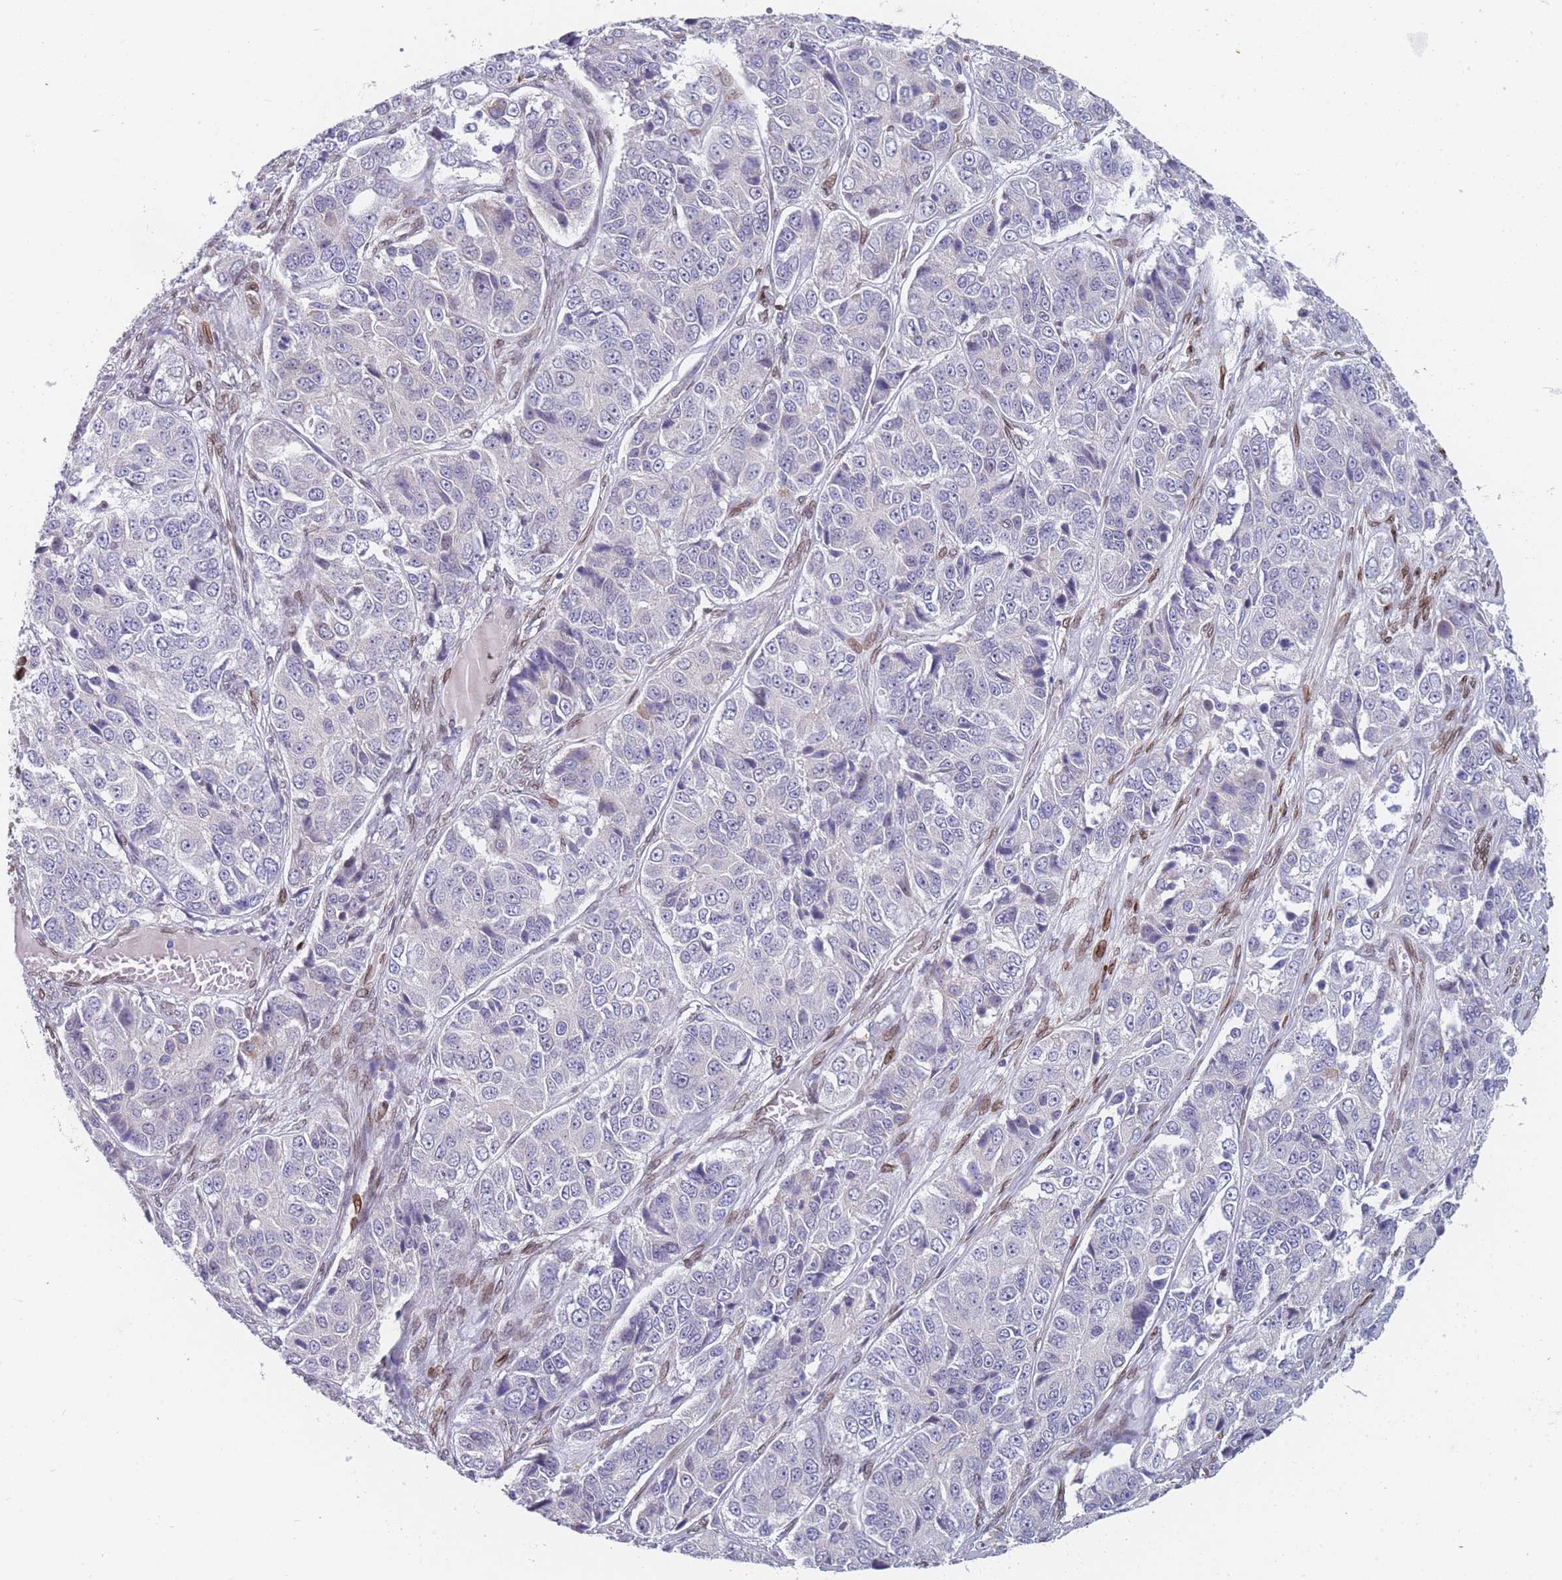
{"staining": {"intensity": "negative", "quantity": "none", "location": "none"}, "tissue": "ovarian cancer", "cell_type": "Tumor cells", "image_type": "cancer", "snomed": [{"axis": "morphology", "description": "Carcinoma, endometroid"}, {"axis": "topography", "description": "Ovary"}], "caption": "Endometroid carcinoma (ovarian) stained for a protein using IHC shows no expression tumor cells.", "gene": "ZBTB1", "patient": {"sex": "female", "age": 51}}